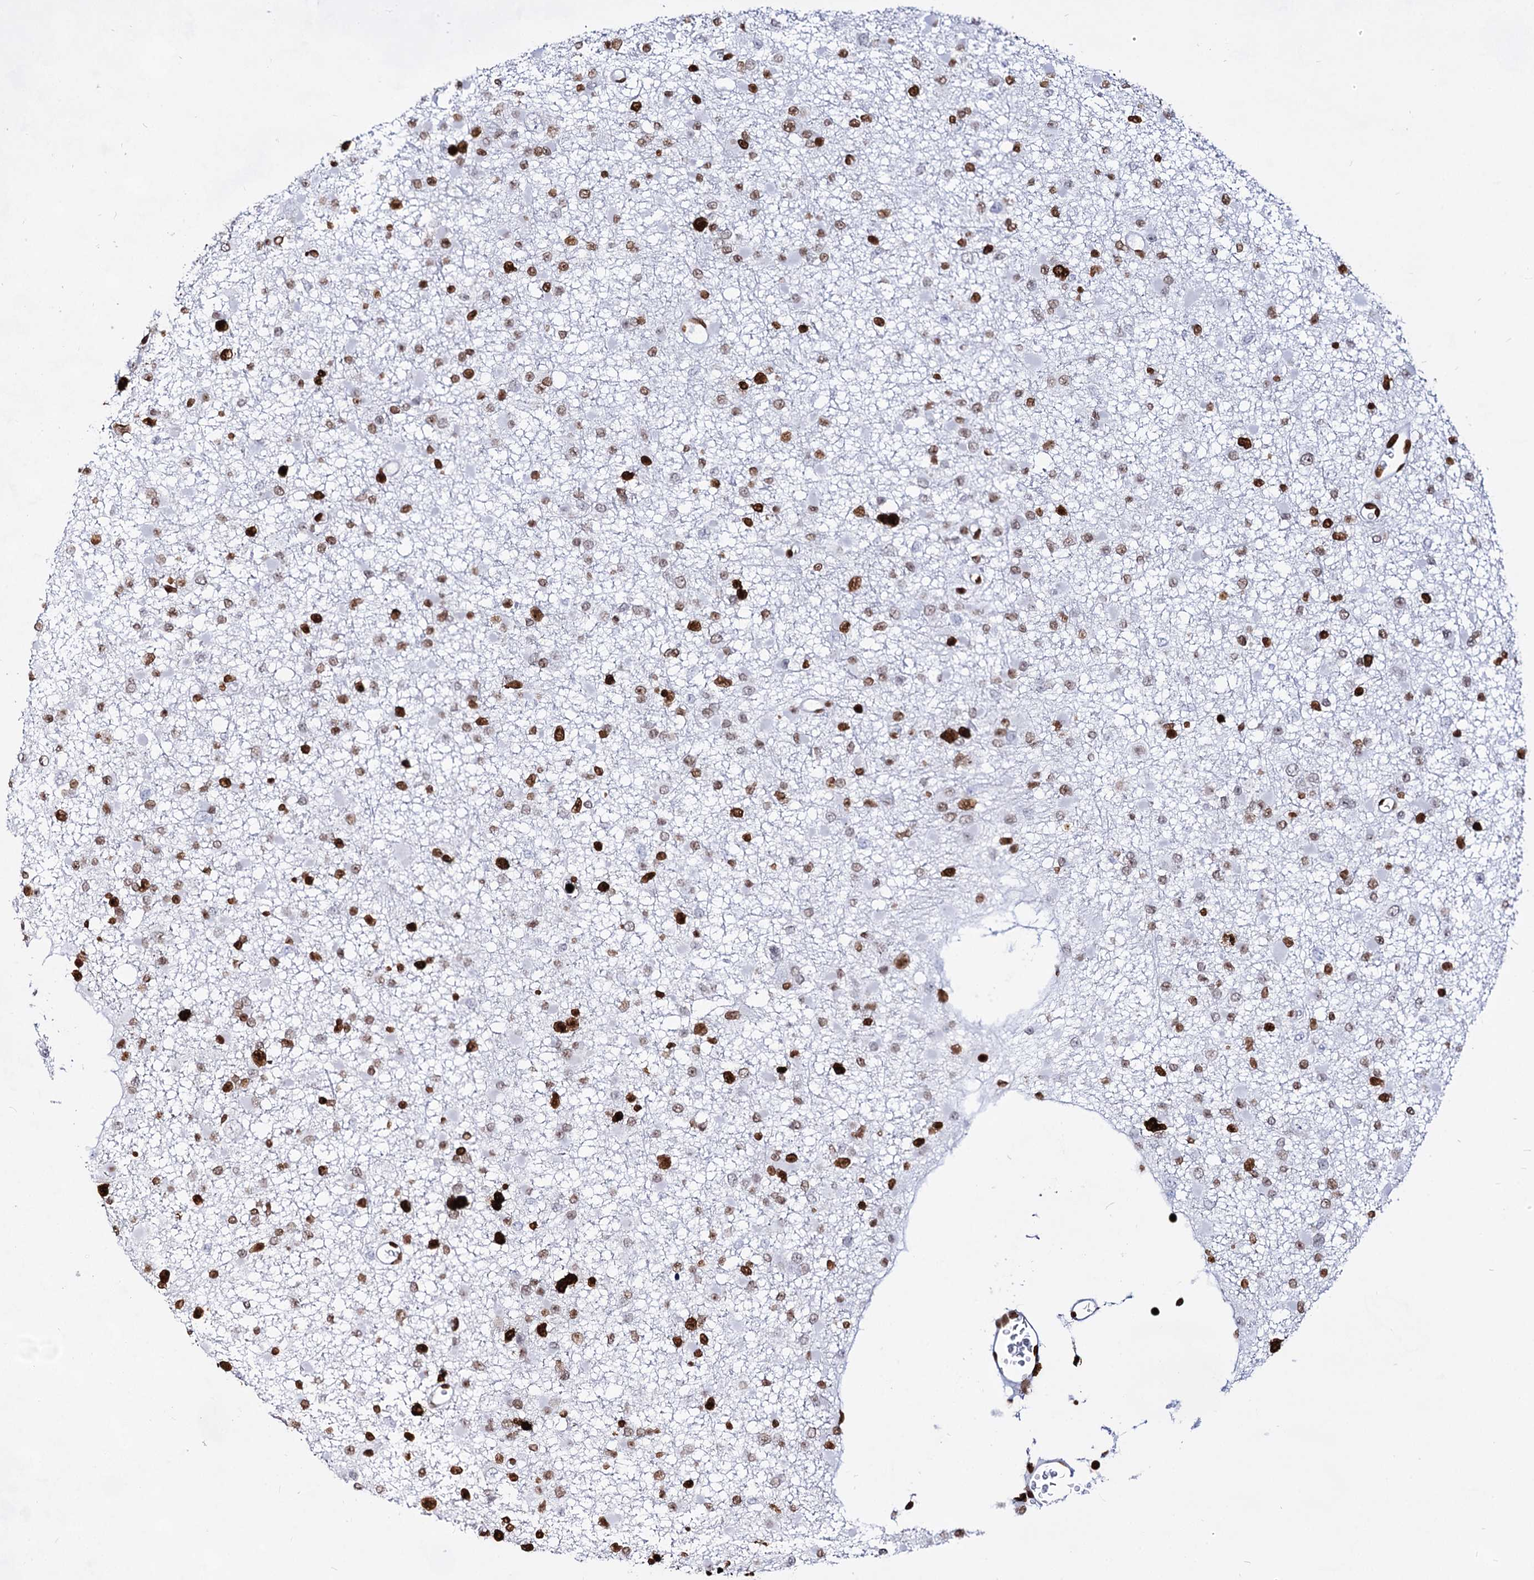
{"staining": {"intensity": "moderate", "quantity": ">75%", "location": "nuclear"}, "tissue": "glioma", "cell_type": "Tumor cells", "image_type": "cancer", "snomed": [{"axis": "morphology", "description": "Glioma, malignant, Low grade"}, {"axis": "topography", "description": "Brain"}], "caption": "The histopathology image demonstrates staining of malignant low-grade glioma, revealing moderate nuclear protein staining (brown color) within tumor cells.", "gene": "HMGB2", "patient": {"sex": "female", "age": 22}}